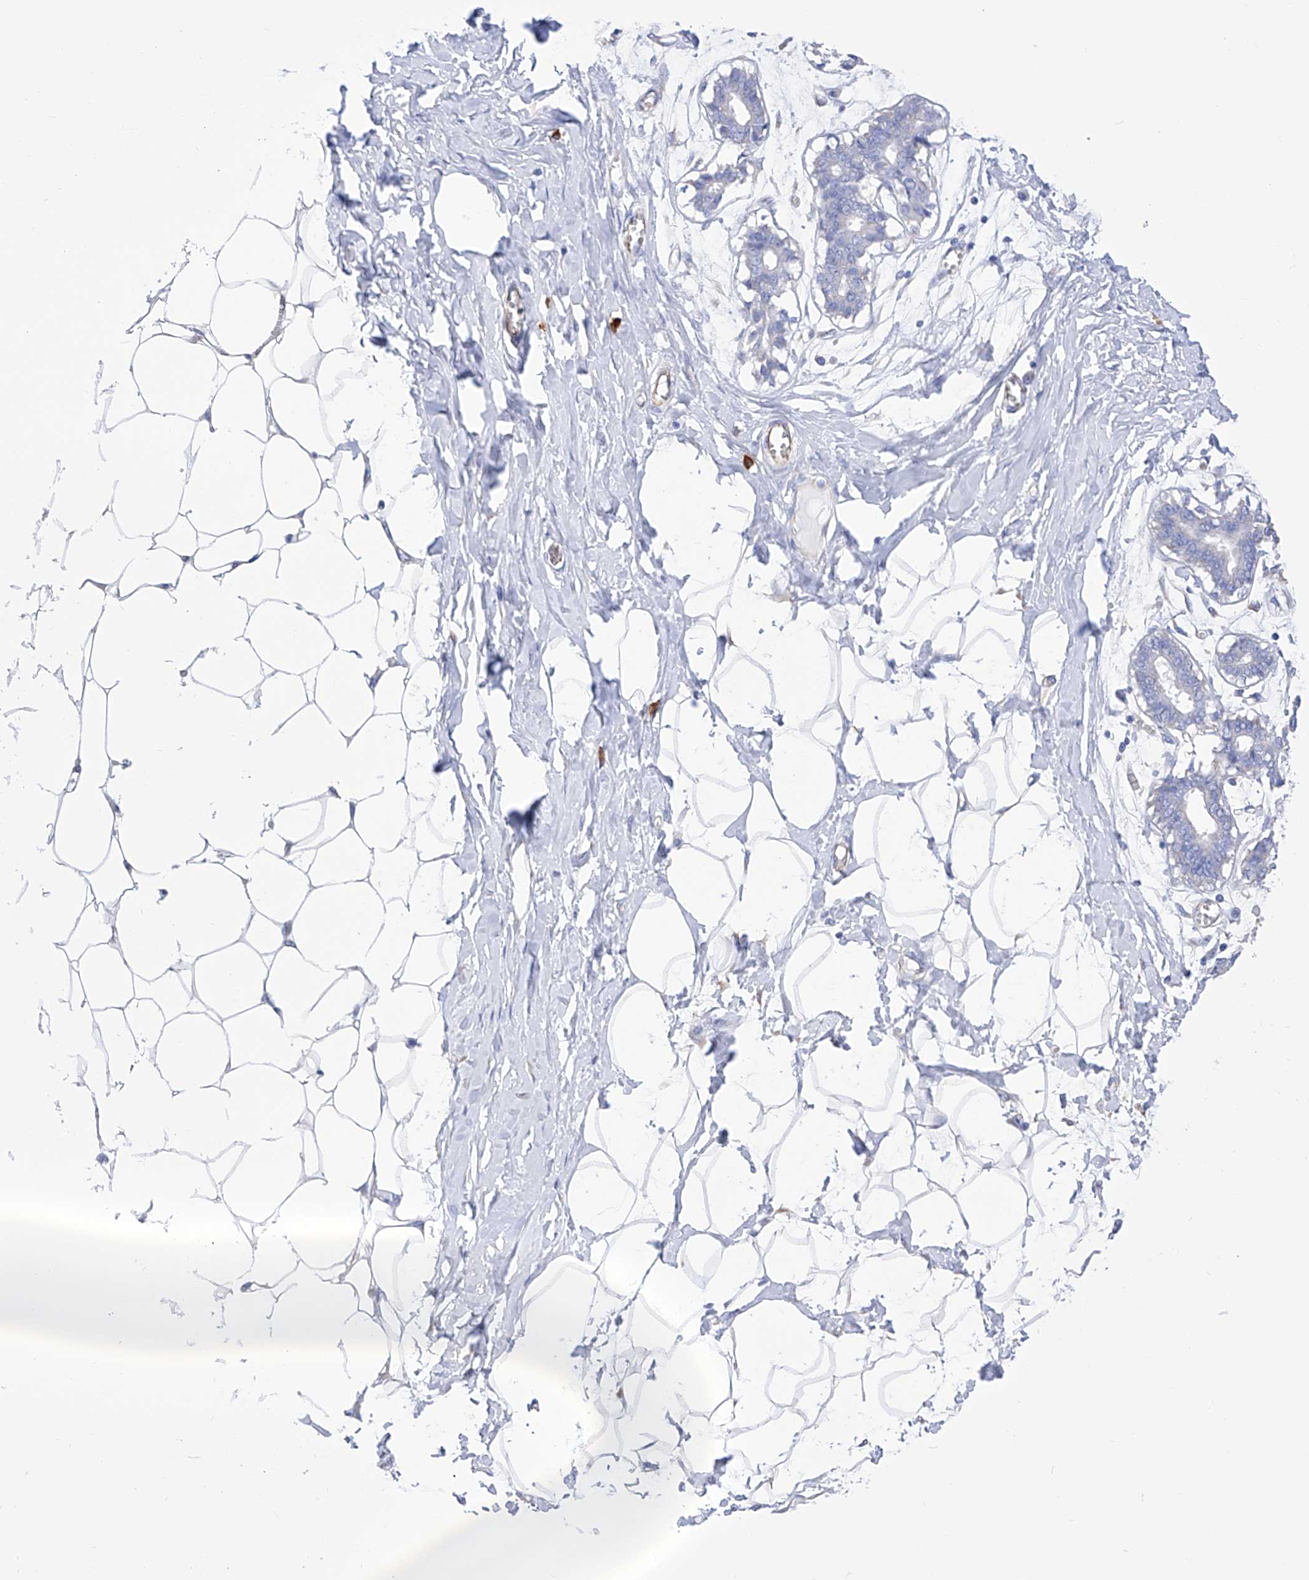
{"staining": {"intensity": "negative", "quantity": "none", "location": "none"}, "tissue": "breast", "cell_type": "Adipocytes", "image_type": "normal", "snomed": [{"axis": "morphology", "description": "Normal tissue, NOS"}, {"axis": "topography", "description": "Breast"}], "caption": "Breast stained for a protein using IHC reveals no expression adipocytes.", "gene": "FLG", "patient": {"sex": "female", "age": 27}}